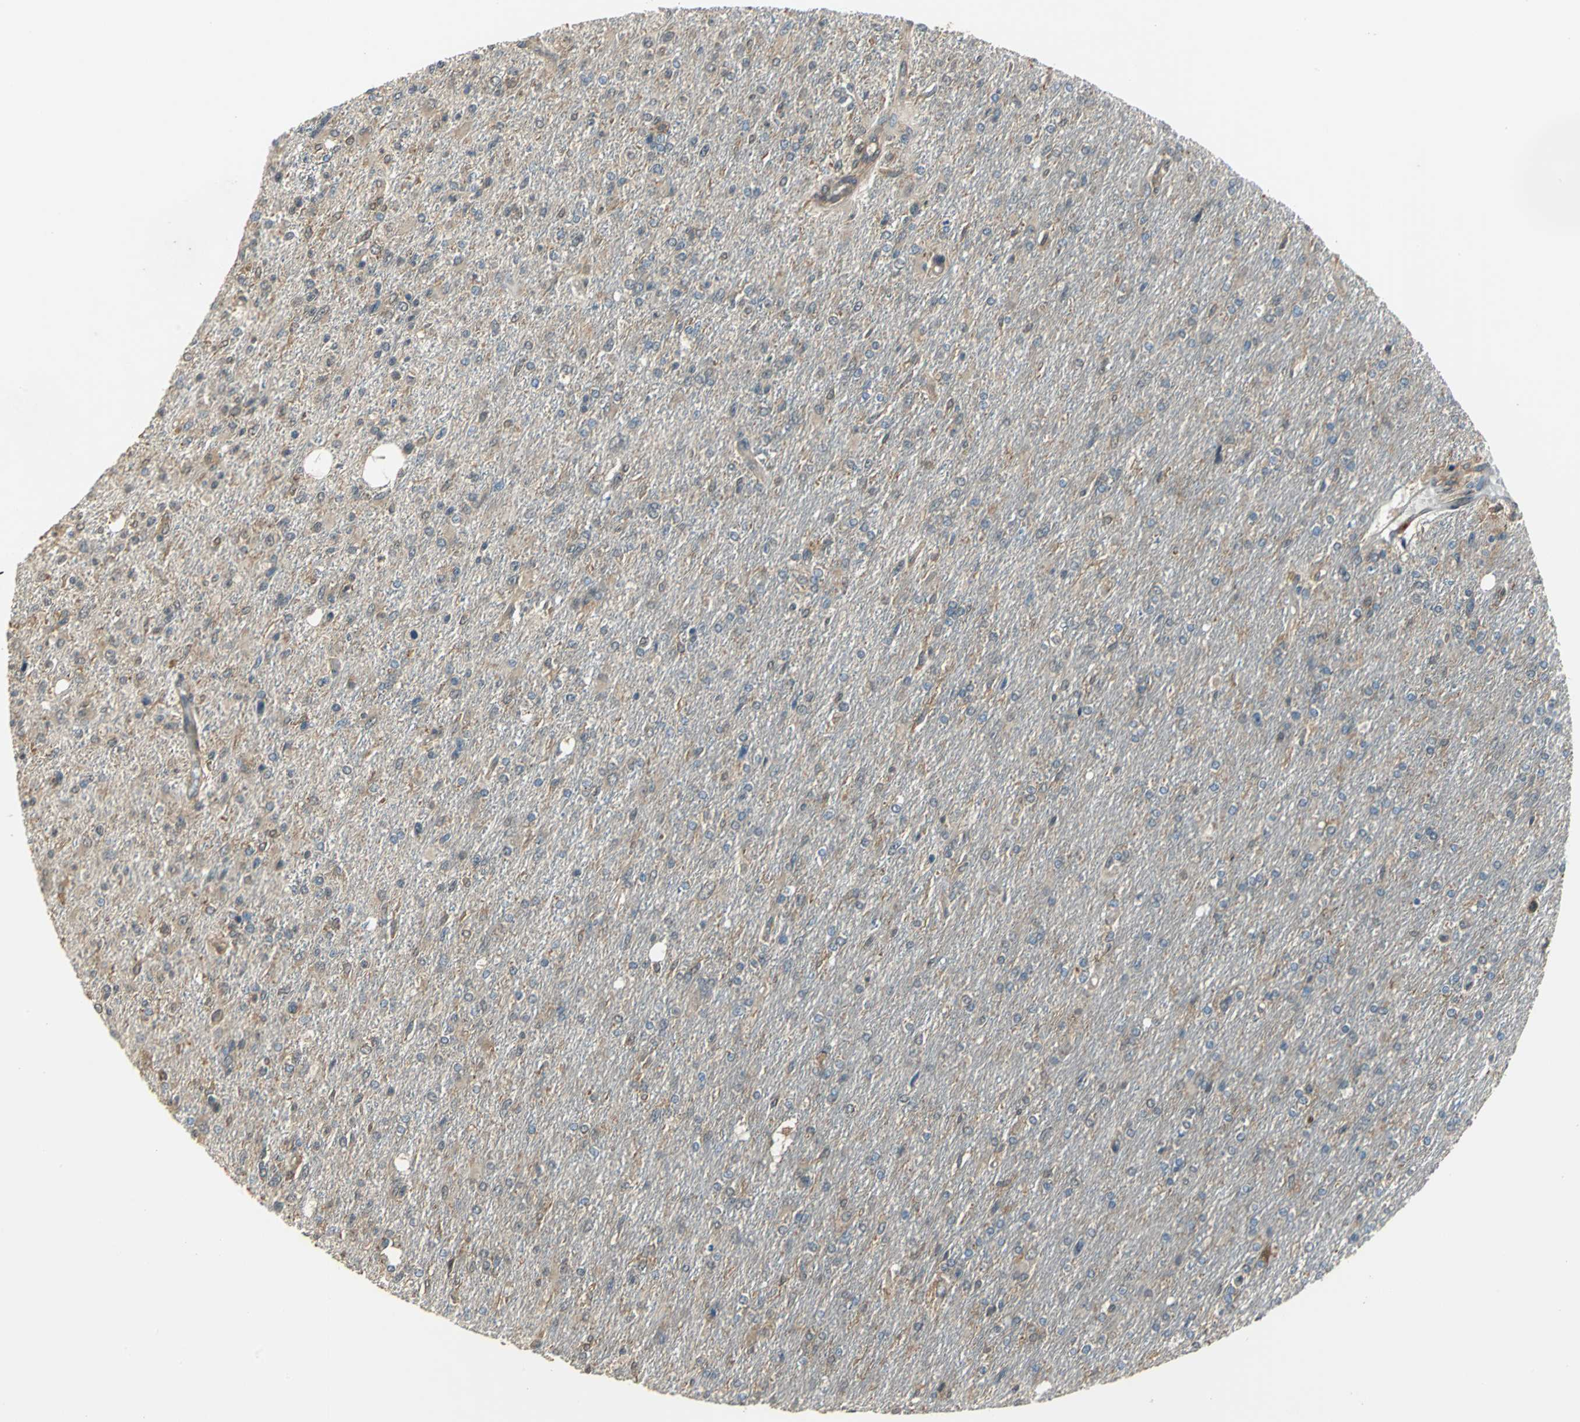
{"staining": {"intensity": "weak", "quantity": "25%-75%", "location": "cytoplasmic/membranous"}, "tissue": "glioma", "cell_type": "Tumor cells", "image_type": "cancer", "snomed": [{"axis": "morphology", "description": "Glioma, malignant, High grade"}, {"axis": "topography", "description": "Cerebral cortex"}], "caption": "High-grade glioma (malignant) tissue exhibits weak cytoplasmic/membranous staining in approximately 25%-75% of tumor cells", "gene": "EIF2B2", "patient": {"sex": "male", "age": 76}}